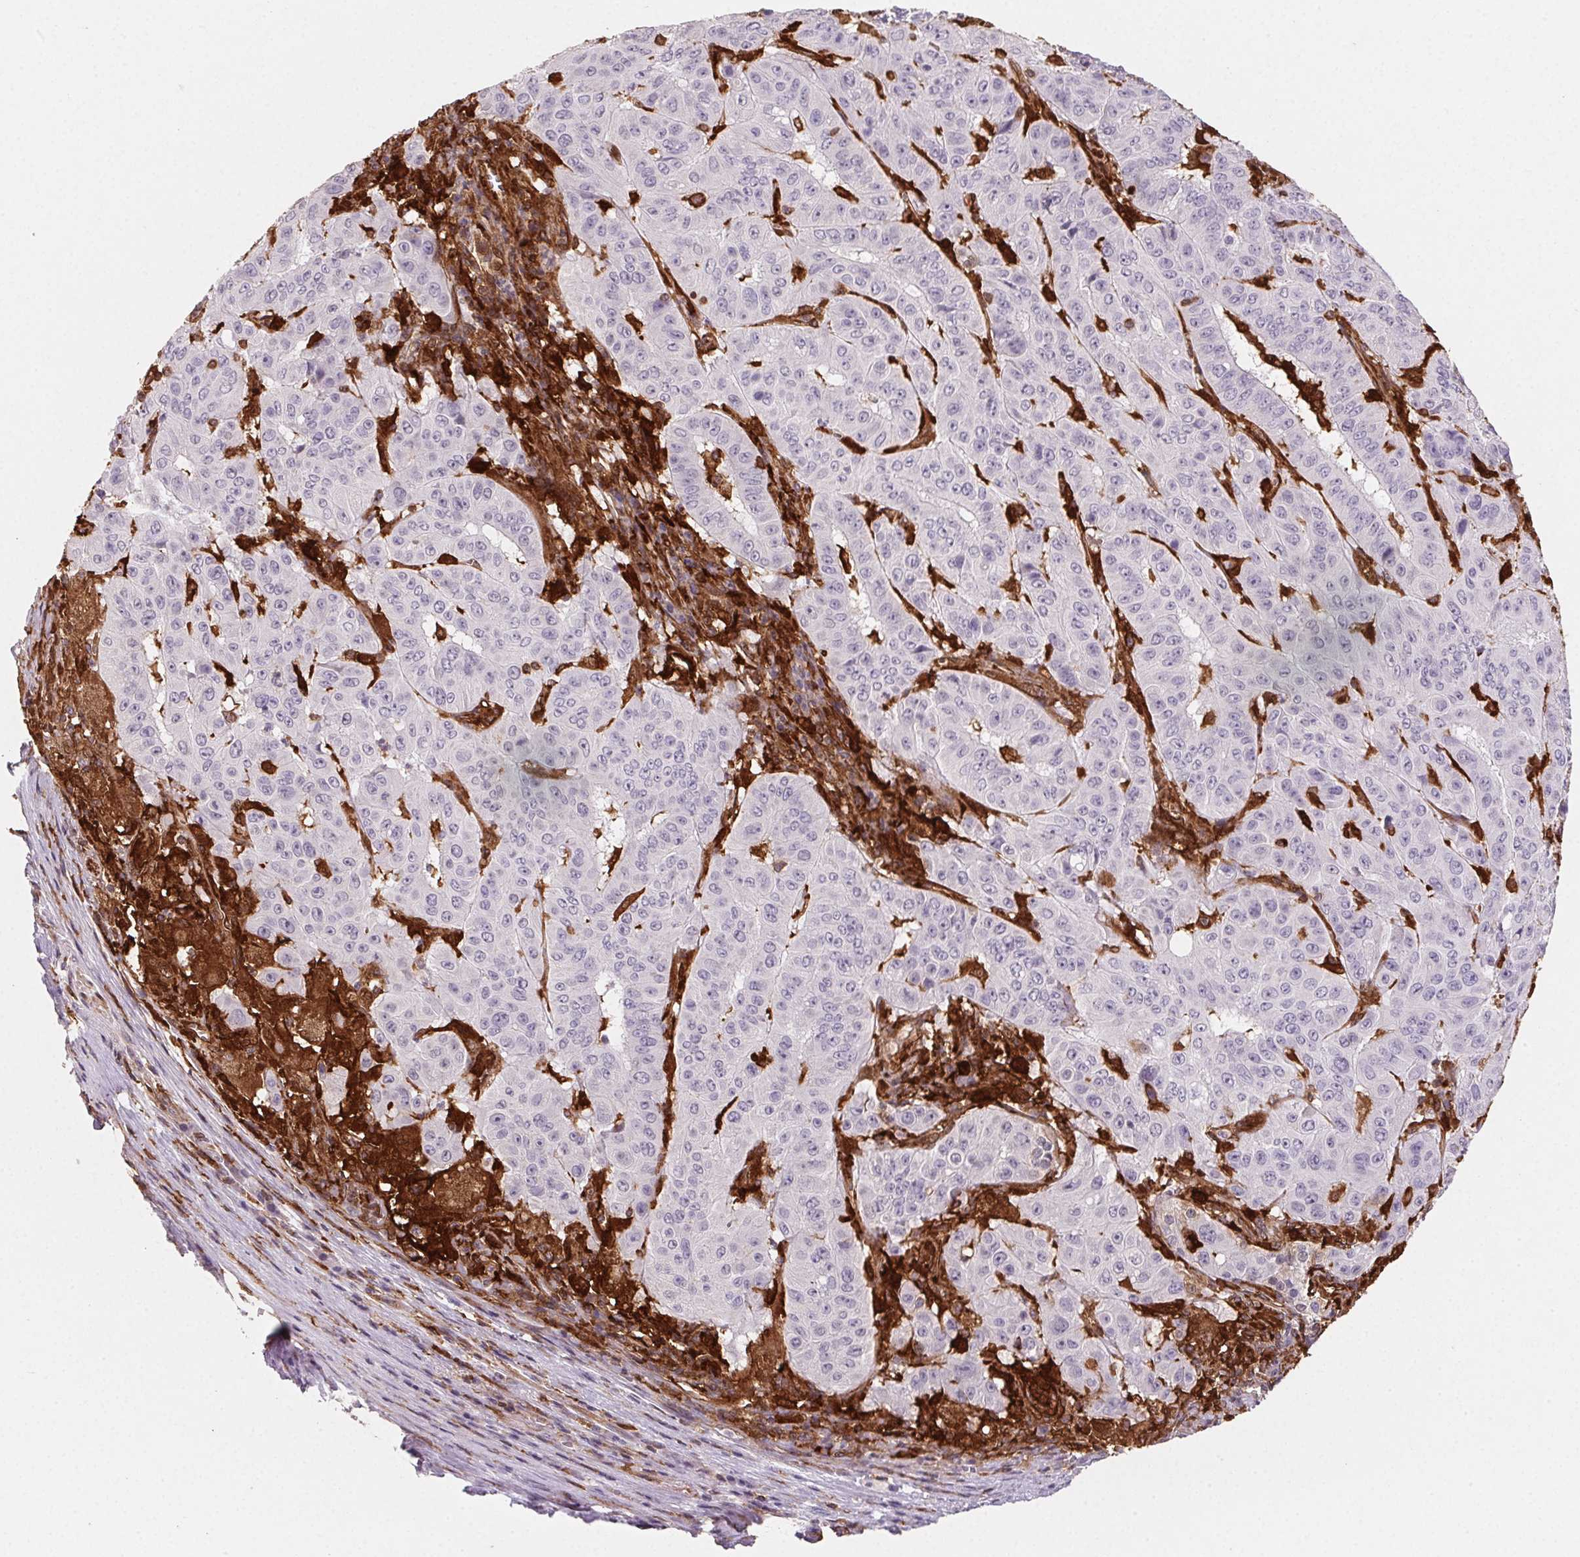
{"staining": {"intensity": "moderate", "quantity": "<25%", "location": "cytoplasmic/membranous"}, "tissue": "pancreatic cancer", "cell_type": "Tumor cells", "image_type": "cancer", "snomed": [{"axis": "morphology", "description": "Adenocarcinoma, NOS"}, {"axis": "topography", "description": "Pancreas"}], "caption": "Pancreatic adenocarcinoma stained for a protein displays moderate cytoplasmic/membranous positivity in tumor cells. Immunohistochemistry stains the protein of interest in brown and the nuclei are stained blue.", "gene": "GBP1", "patient": {"sex": "male", "age": 63}}